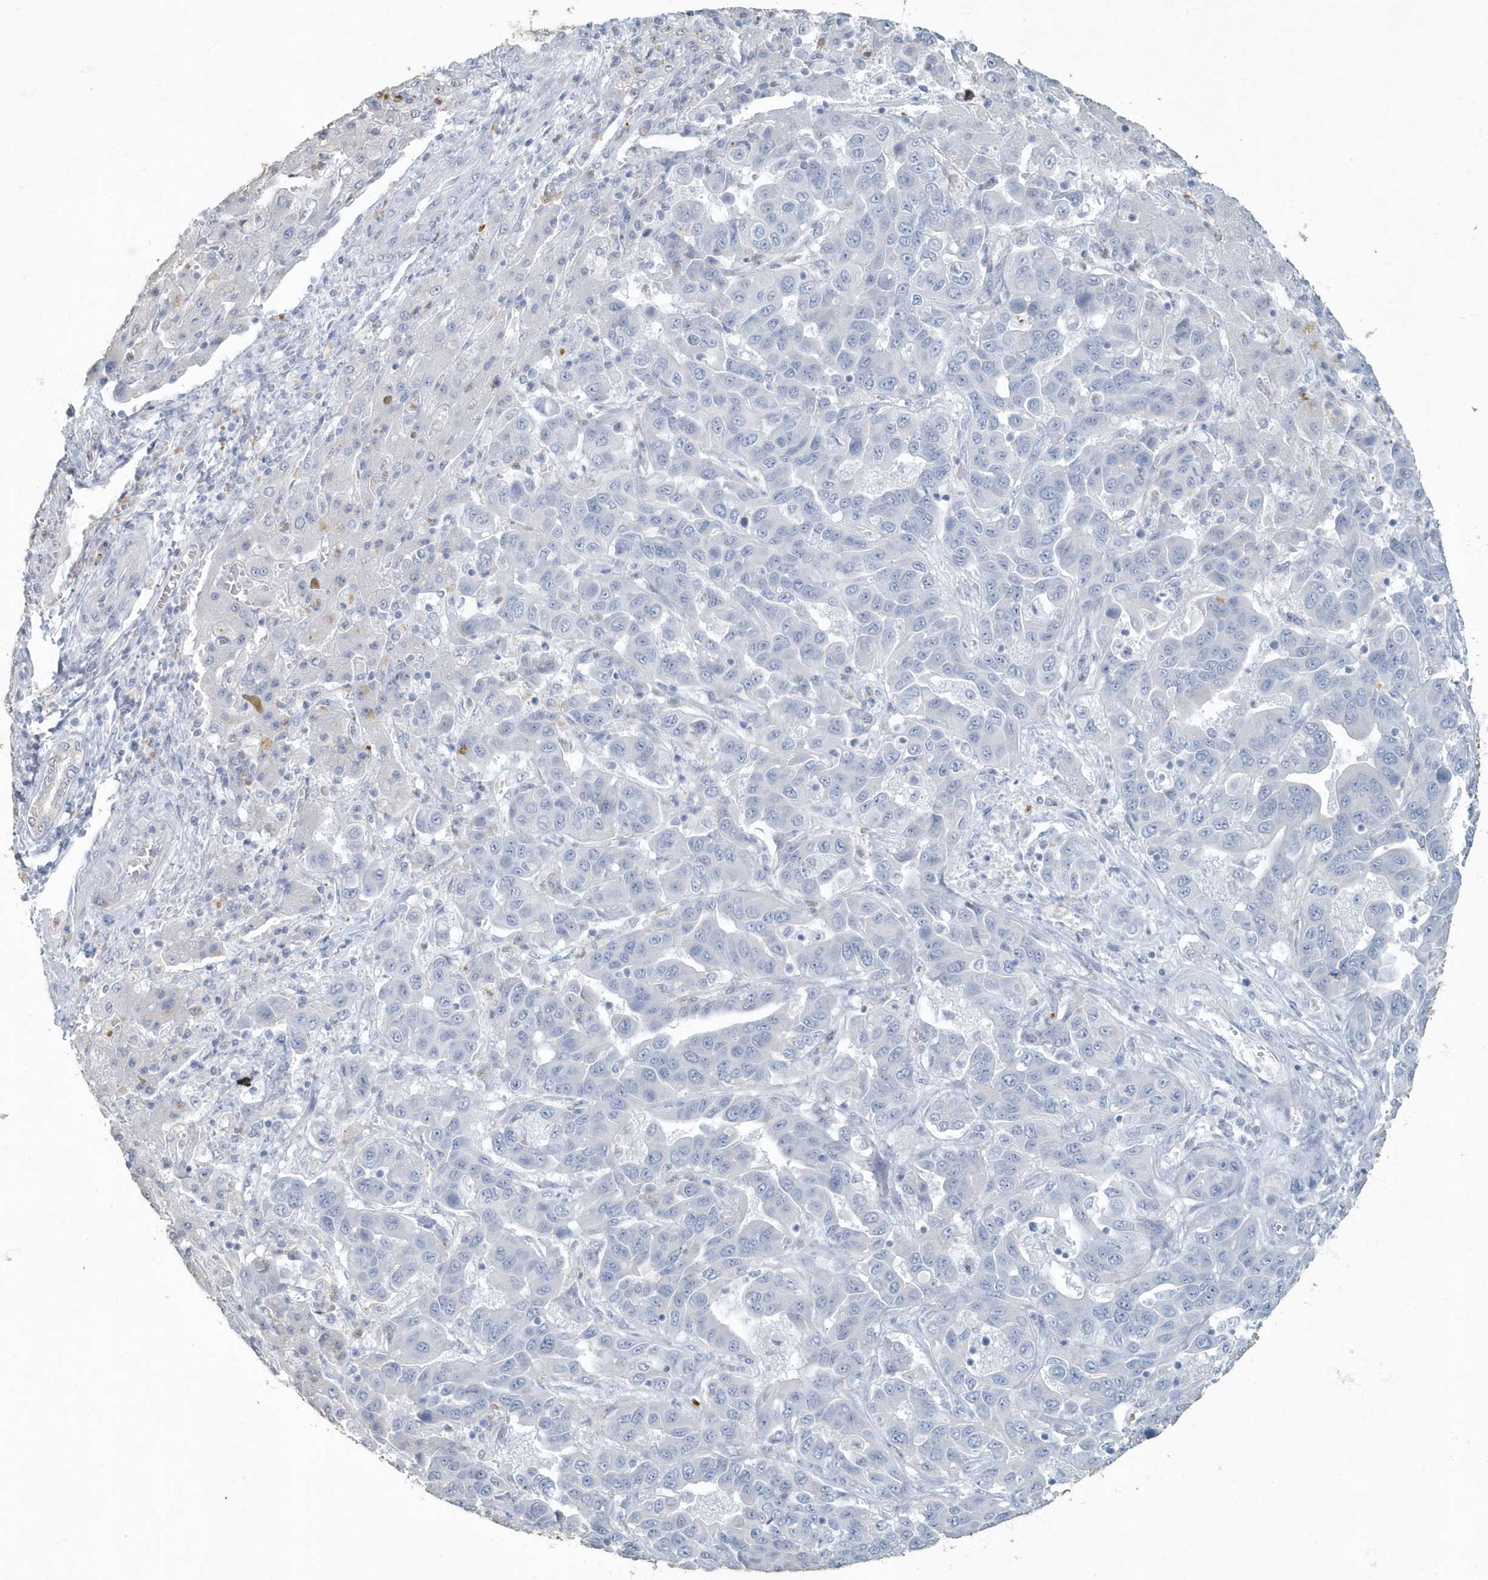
{"staining": {"intensity": "negative", "quantity": "none", "location": "none"}, "tissue": "liver cancer", "cell_type": "Tumor cells", "image_type": "cancer", "snomed": [{"axis": "morphology", "description": "Cholangiocarcinoma"}, {"axis": "topography", "description": "Liver"}], "caption": "Protein analysis of cholangiocarcinoma (liver) shows no significant expression in tumor cells. (DAB immunohistochemistry, high magnification).", "gene": "MYOT", "patient": {"sex": "female", "age": 52}}